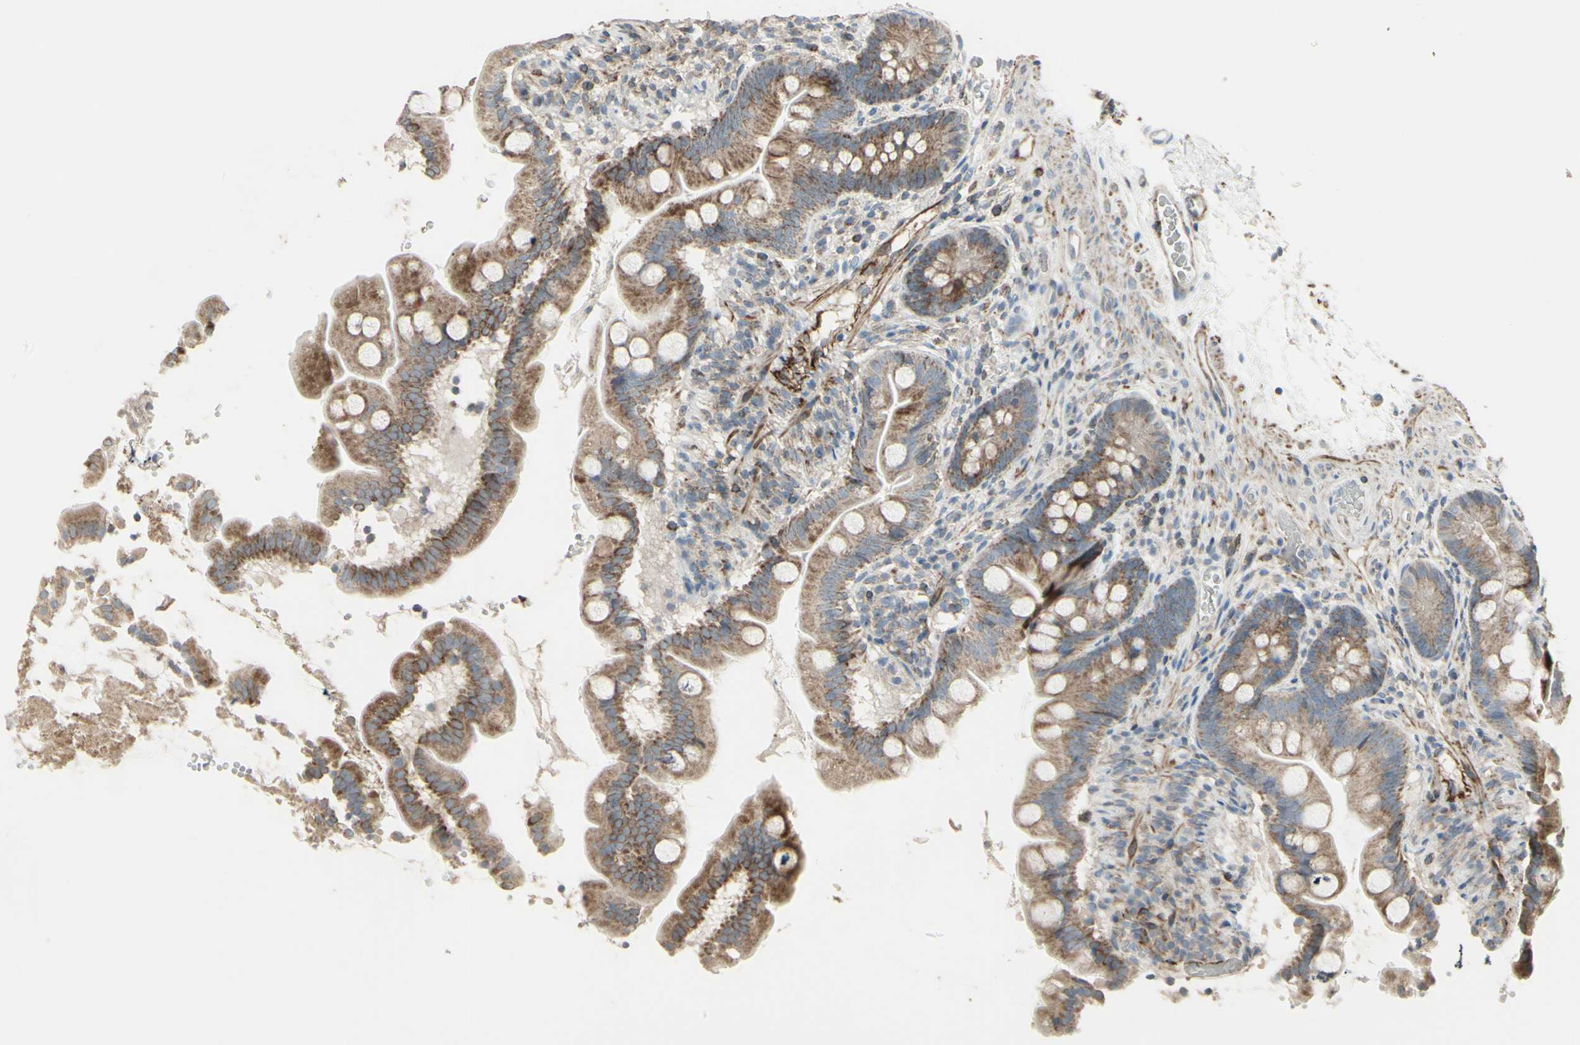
{"staining": {"intensity": "weak", "quantity": ">75%", "location": "cytoplasmic/membranous"}, "tissue": "small intestine", "cell_type": "Glandular cells", "image_type": "normal", "snomed": [{"axis": "morphology", "description": "Normal tissue, NOS"}, {"axis": "topography", "description": "Small intestine"}], "caption": "Human small intestine stained for a protein (brown) demonstrates weak cytoplasmic/membranous positive staining in approximately >75% of glandular cells.", "gene": "FAM171B", "patient": {"sex": "female", "age": 56}}